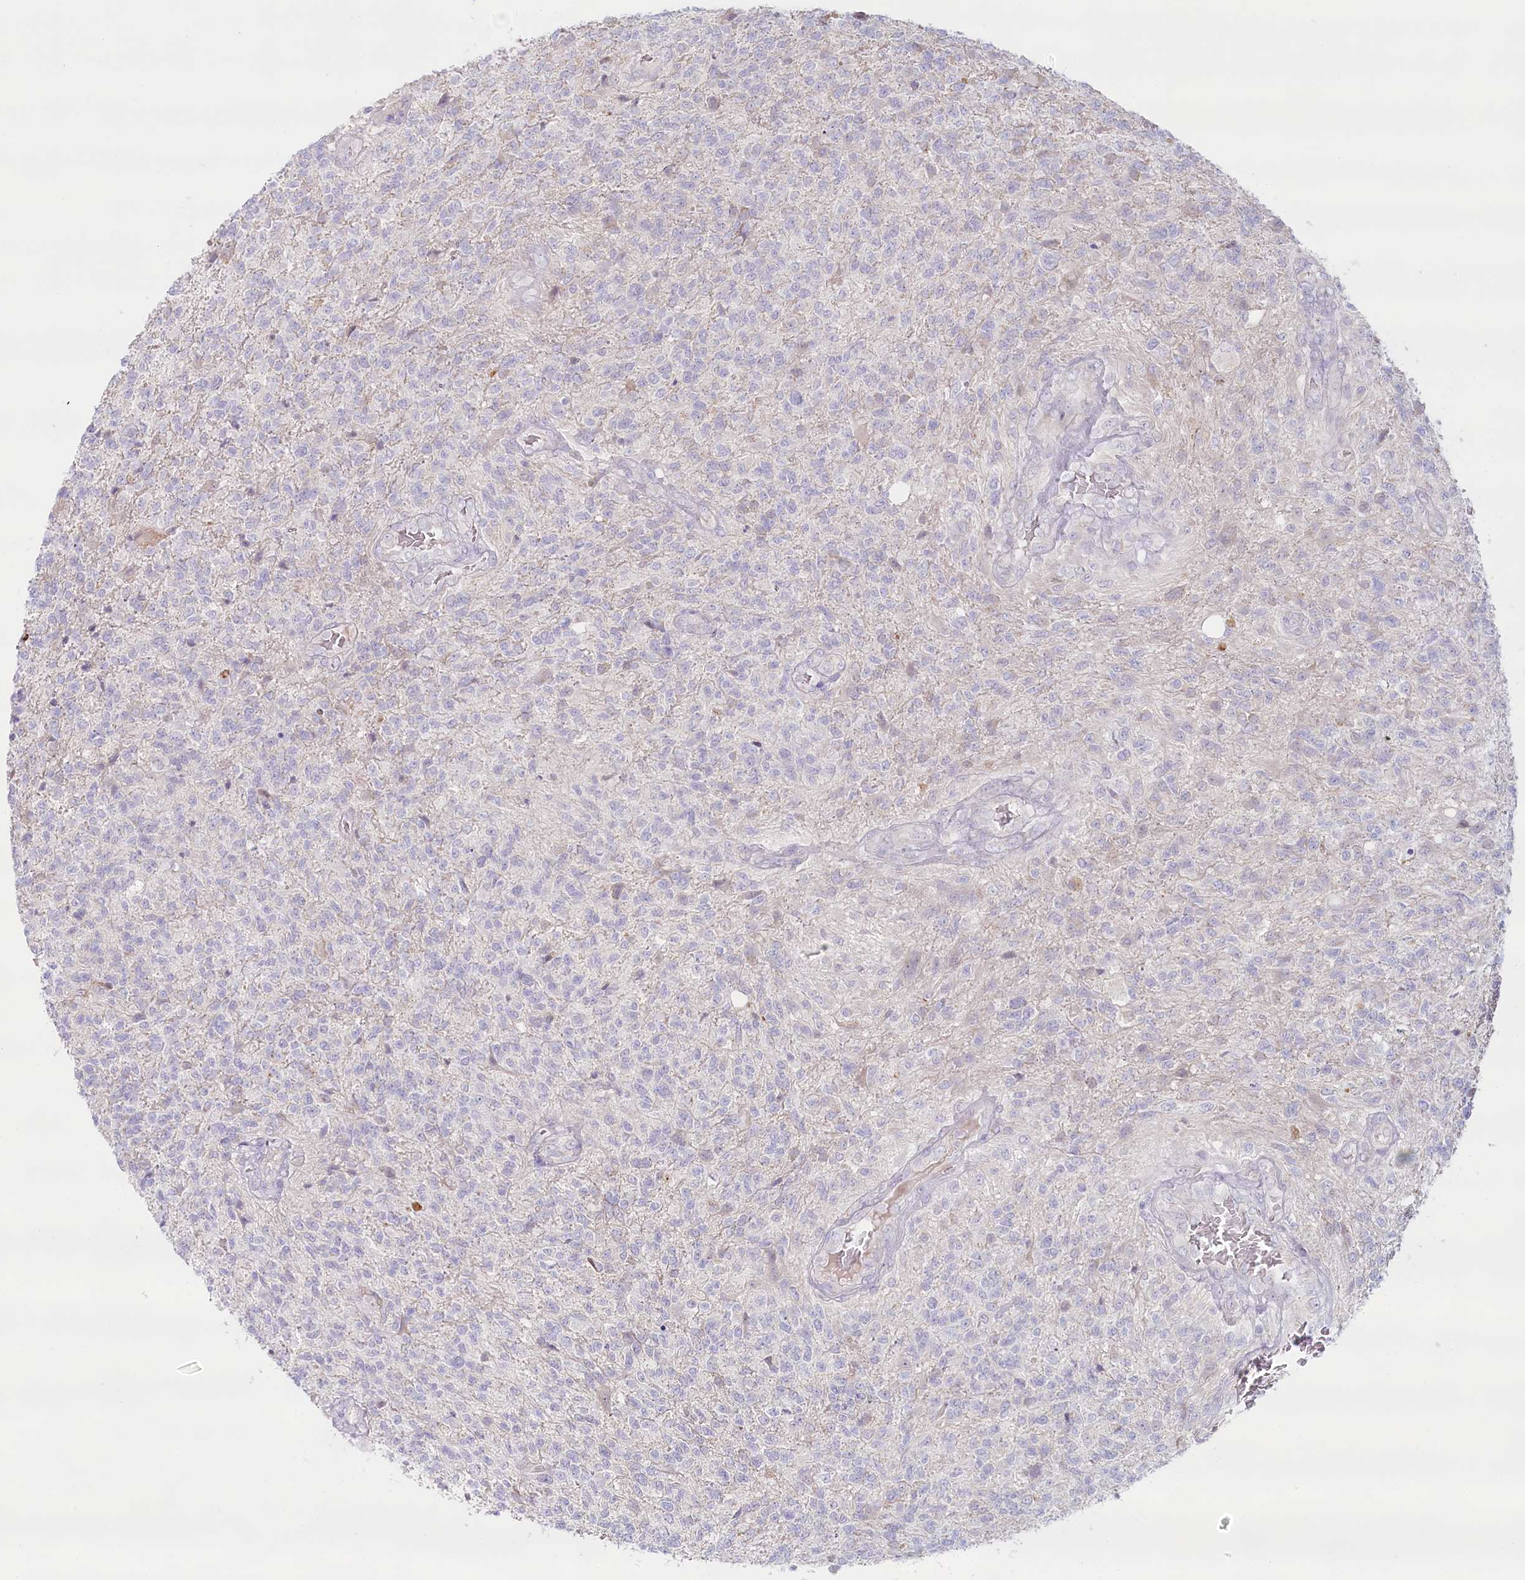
{"staining": {"intensity": "negative", "quantity": "none", "location": "none"}, "tissue": "glioma", "cell_type": "Tumor cells", "image_type": "cancer", "snomed": [{"axis": "morphology", "description": "Glioma, malignant, High grade"}, {"axis": "topography", "description": "Brain"}], "caption": "Tumor cells show no significant protein positivity in glioma.", "gene": "PSAPL1", "patient": {"sex": "male", "age": 56}}